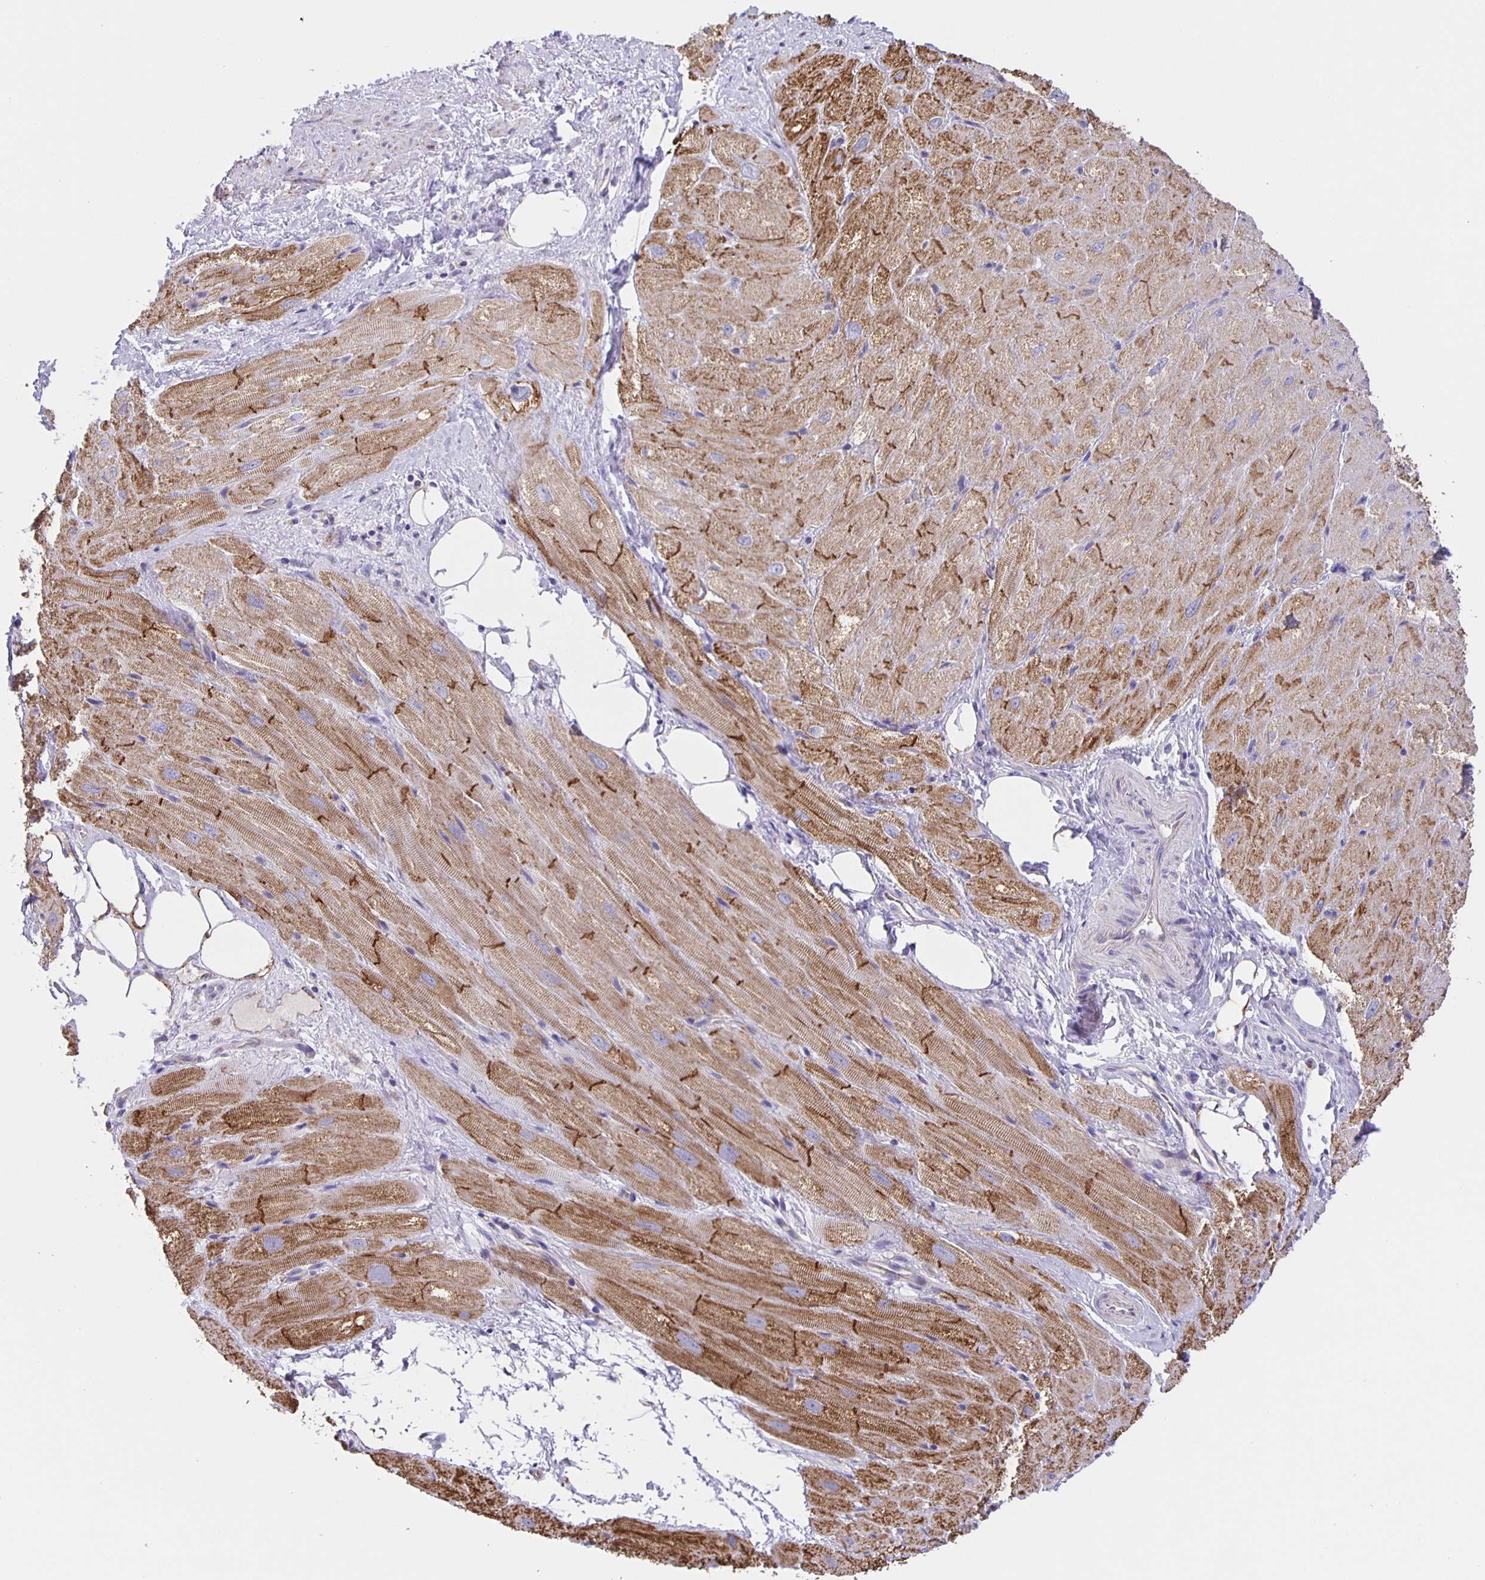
{"staining": {"intensity": "strong", "quantity": ">75%", "location": "cytoplasmic/membranous"}, "tissue": "heart muscle", "cell_type": "Cardiomyocytes", "image_type": "normal", "snomed": [{"axis": "morphology", "description": "Normal tissue, NOS"}, {"axis": "topography", "description": "Heart"}], "caption": "DAB (3,3'-diaminobenzidine) immunohistochemical staining of normal human heart muscle exhibits strong cytoplasmic/membranous protein expression in about >75% of cardiomyocytes. (DAB = brown stain, brightfield microscopy at high magnification).", "gene": "JMJD4", "patient": {"sex": "male", "age": 62}}